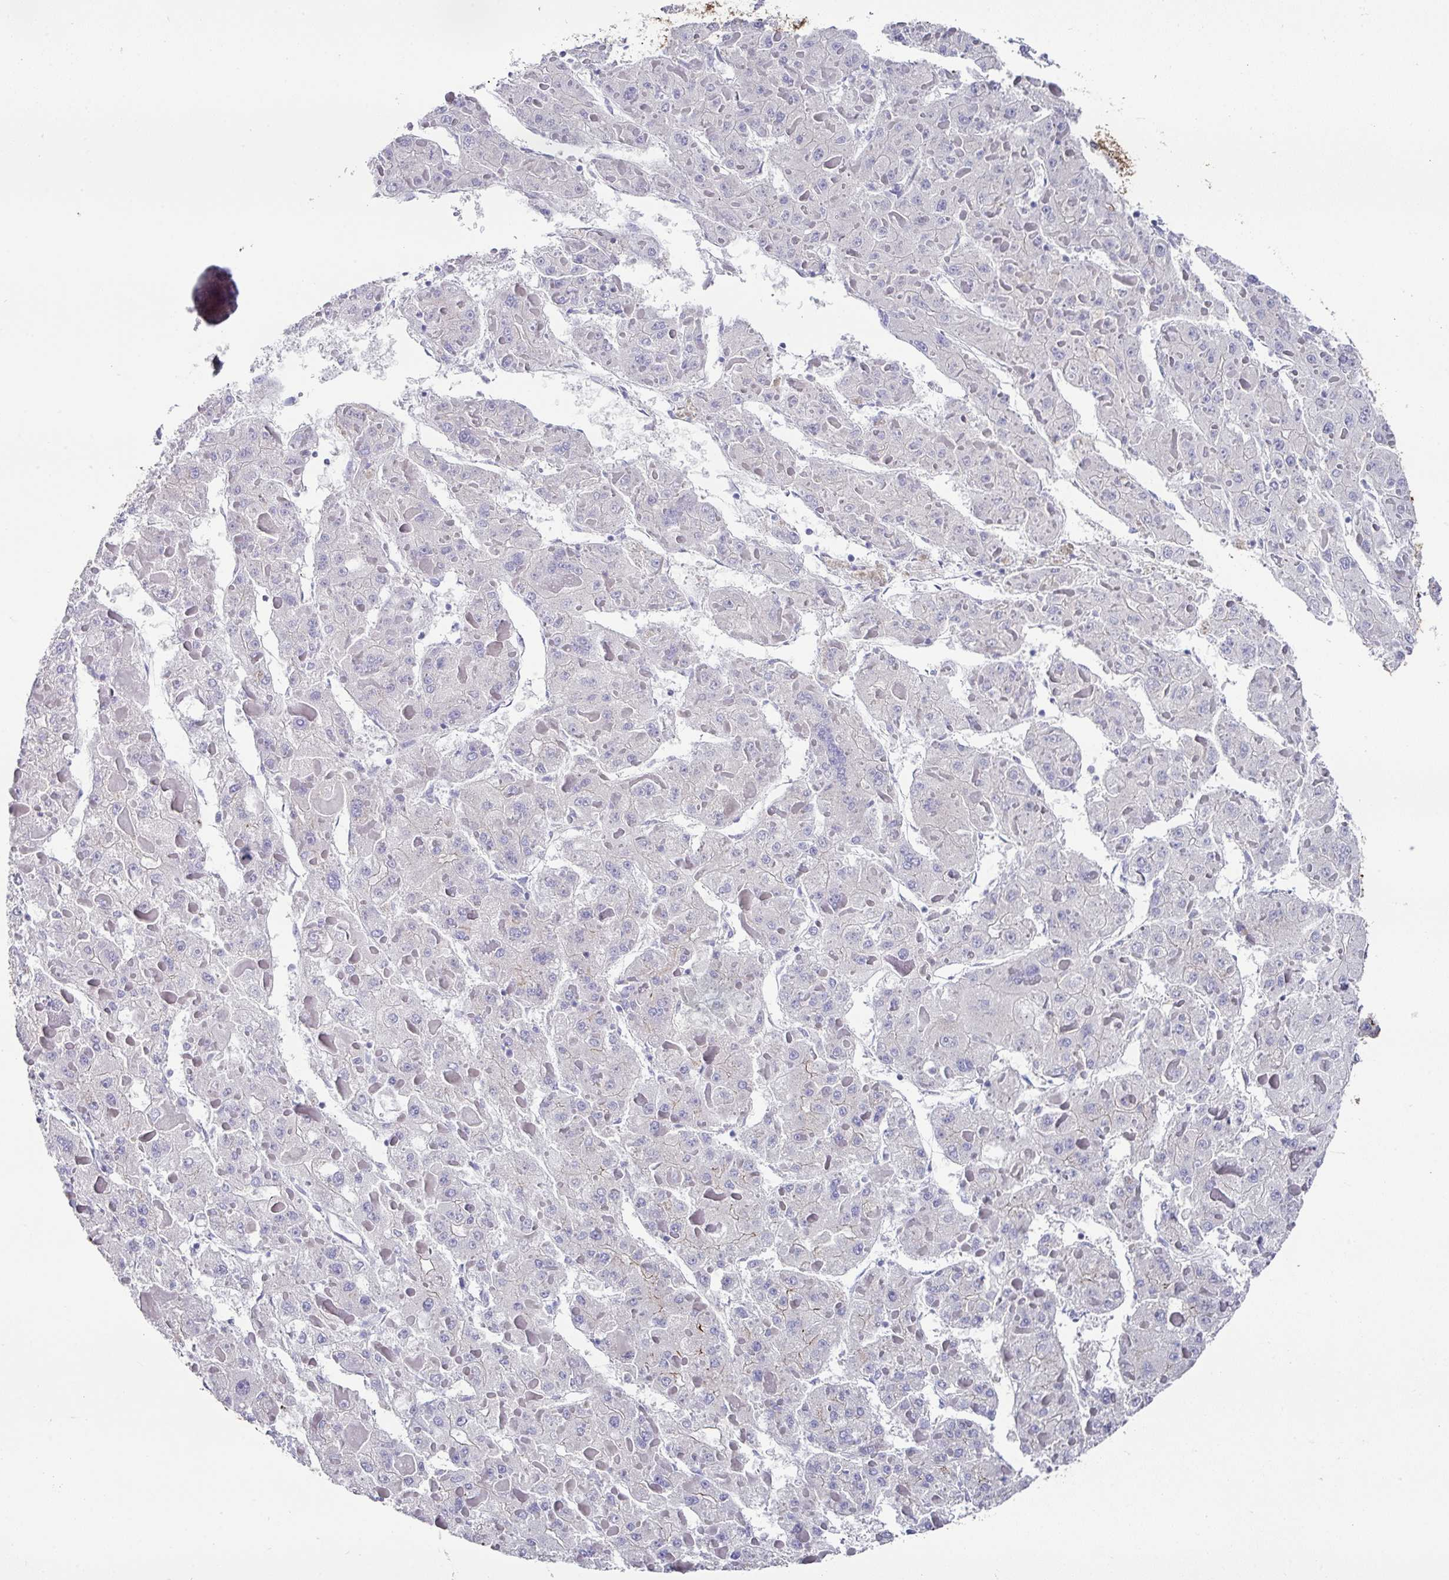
{"staining": {"intensity": "negative", "quantity": "none", "location": "none"}, "tissue": "liver cancer", "cell_type": "Tumor cells", "image_type": "cancer", "snomed": [{"axis": "morphology", "description": "Carcinoma, Hepatocellular, NOS"}, {"axis": "topography", "description": "Liver"}], "caption": "There is no significant staining in tumor cells of liver cancer (hepatocellular carcinoma).", "gene": "CLDN1", "patient": {"sex": "female", "age": 73}}